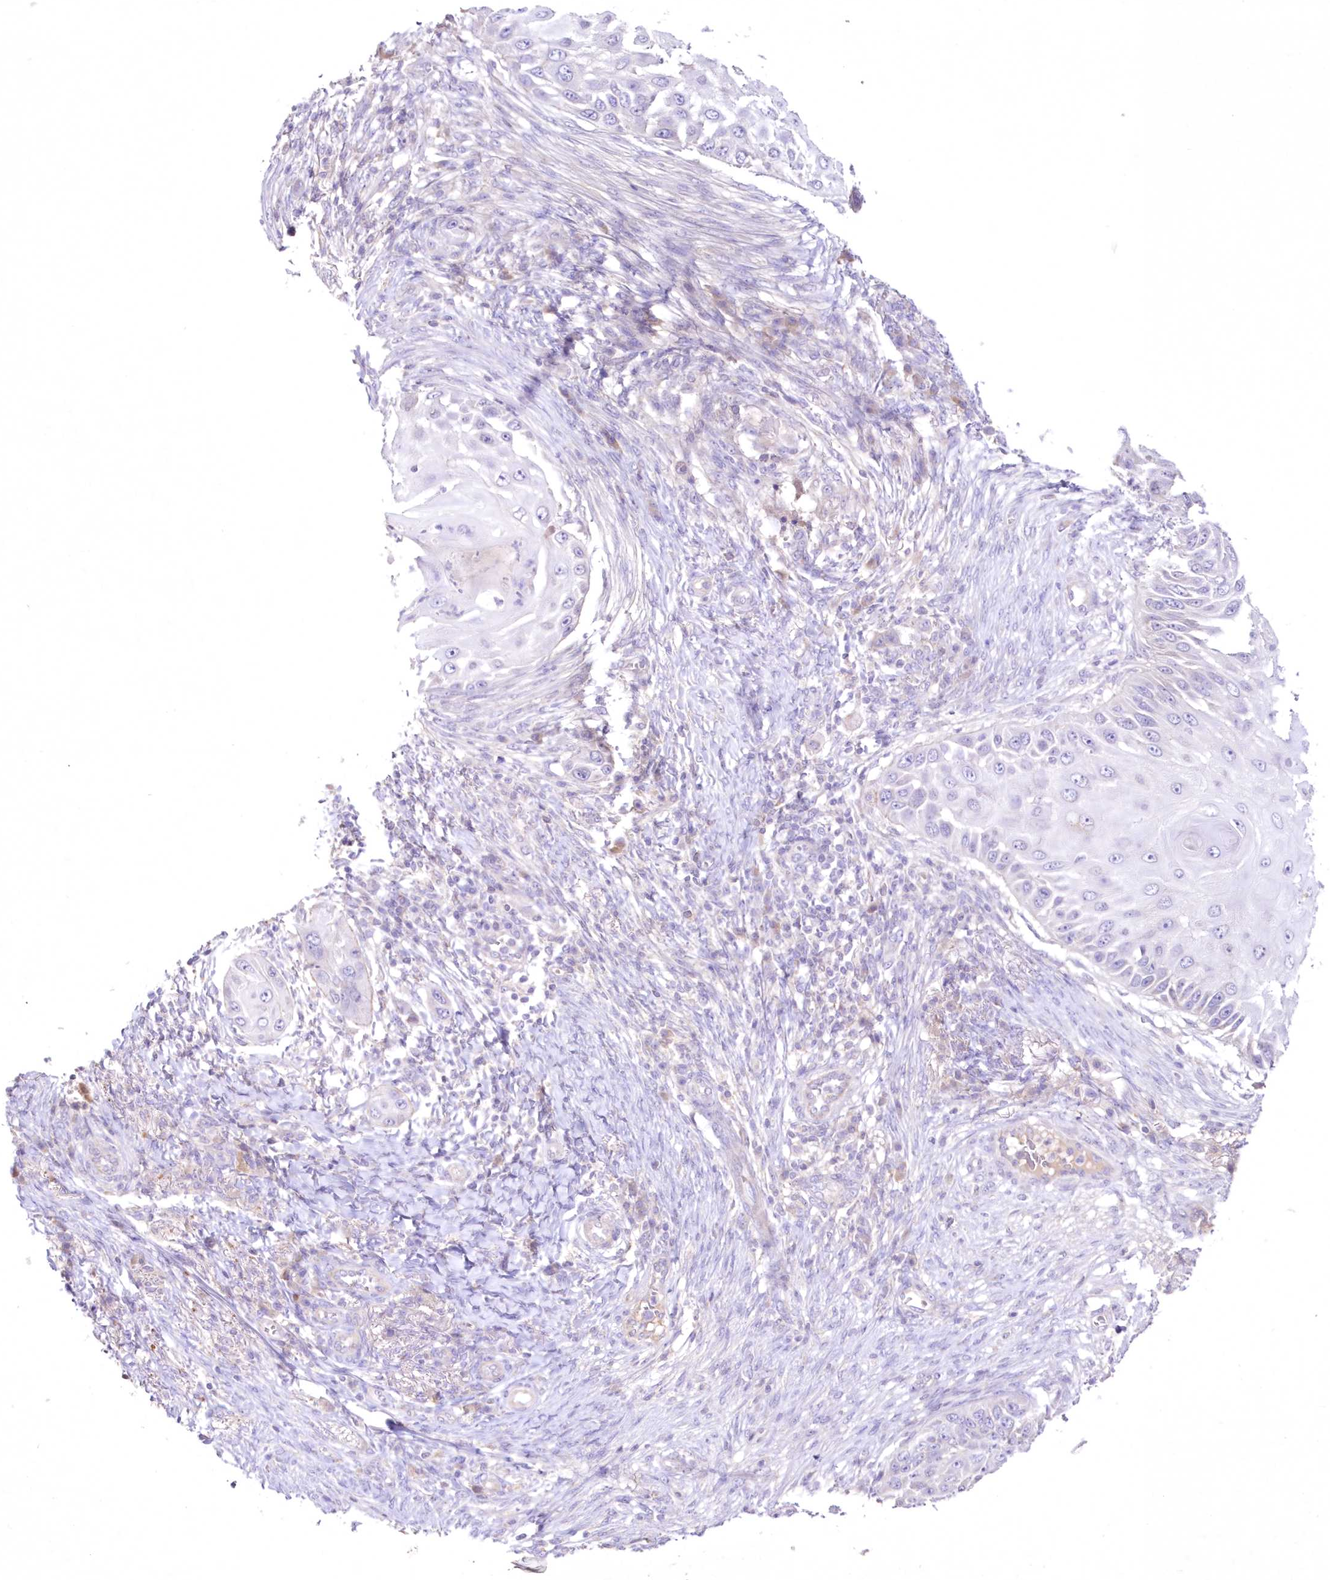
{"staining": {"intensity": "negative", "quantity": "none", "location": "none"}, "tissue": "skin cancer", "cell_type": "Tumor cells", "image_type": "cancer", "snomed": [{"axis": "morphology", "description": "Squamous cell carcinoma, NOS"}, {"axis": "topography", "description": "Skin"}], "caption": "Immunohistochemistry histopathology image of neoplastic tissue: human skin squamous cell carcinoma stained with DAB (3,3'-diaminobenzidine) demonstrates no significant protein positivity in tumor cells. Brightfield microscopy of immunohistochemistry stained with DAB (3,3'-diaminobenzidine) (brown) and hematoxylin (blue), captured at high magnification.", "gene": "NEU4", "patient": {"sex": "female", "age": 44}}